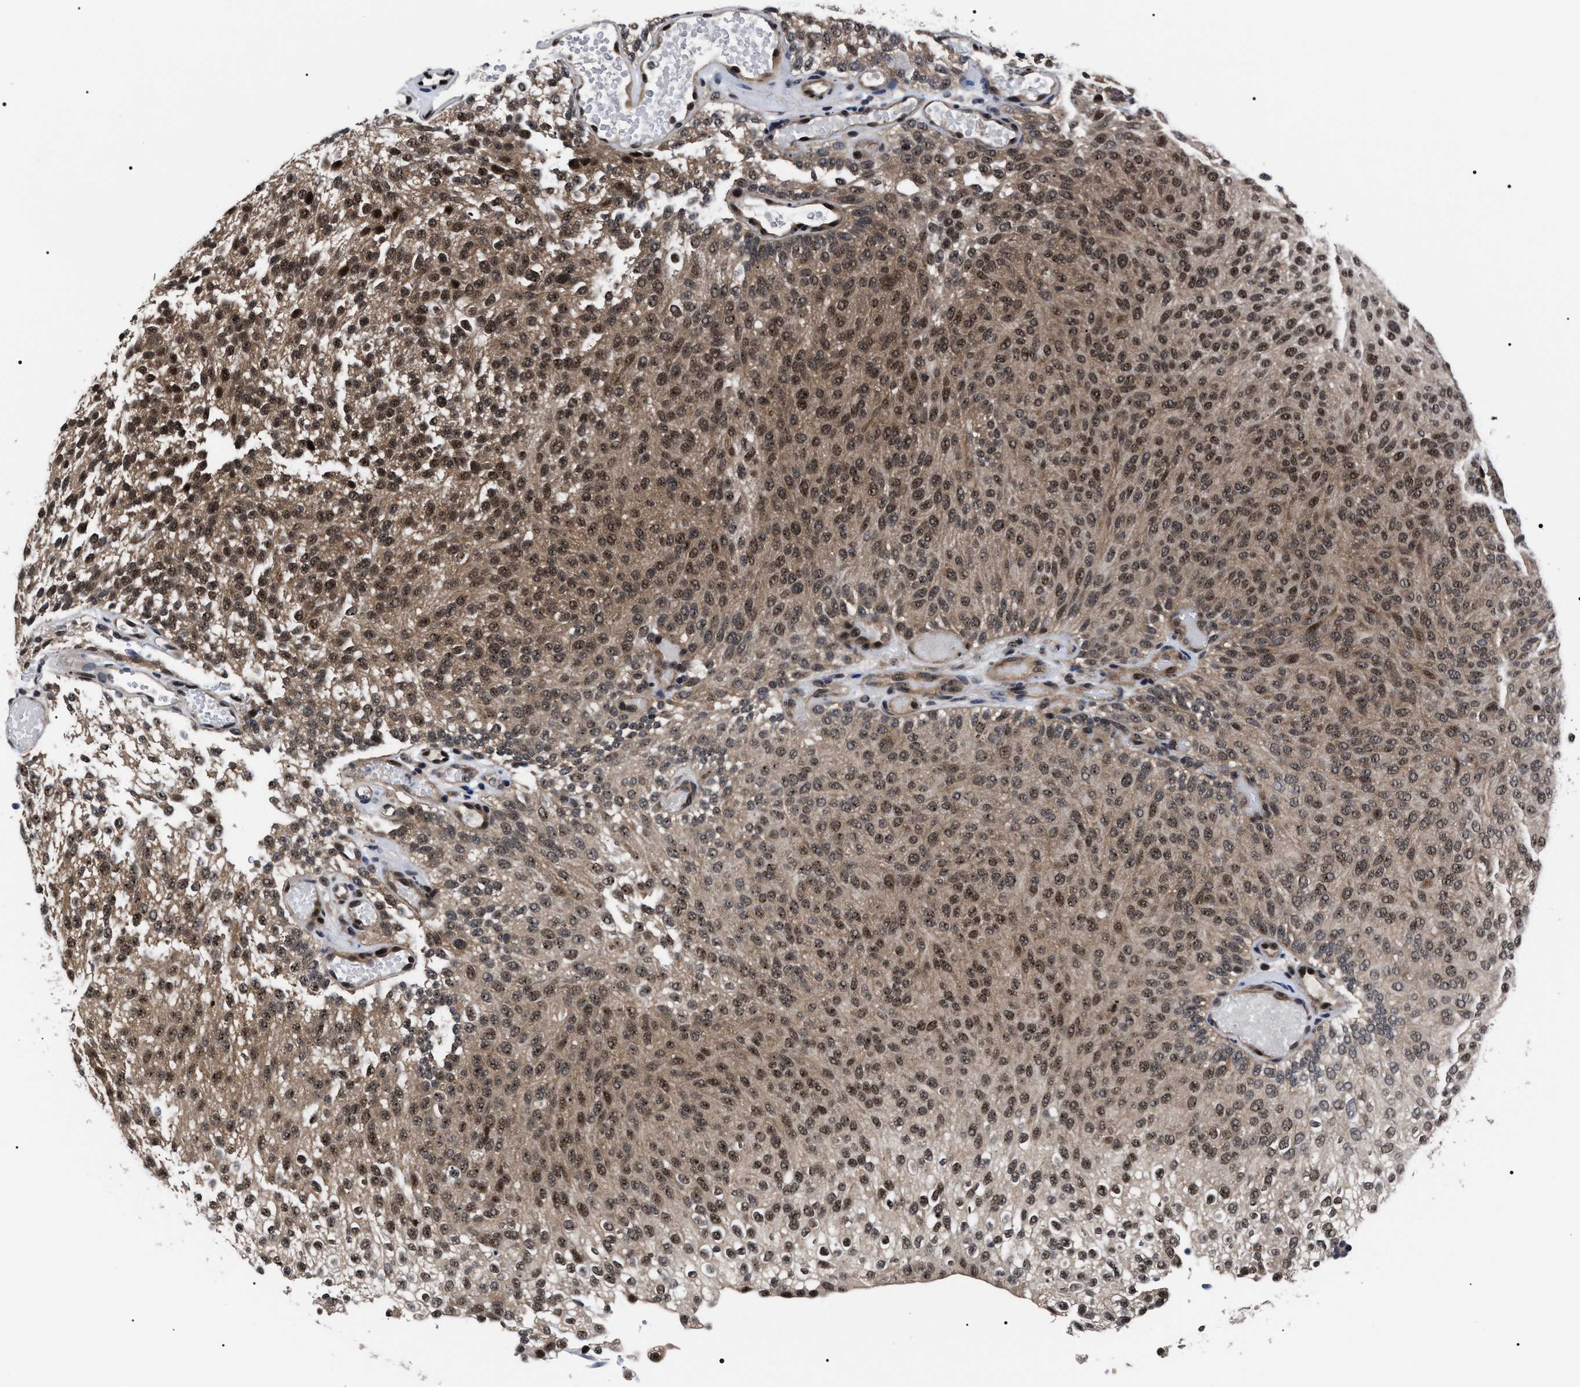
{"staining": {"intensity": "moderate", "quantity": ">75%", "location": "cytoplasmic/membranous,nuclear"}, "tissue": "urothelial cancer", "cell_type": "Tumor cells", "image_type": "cancer", "snomed": [{"axis": "morphology", "description": "Urothelial carcinoma, Low grade"}, {"axis": "topography", "description": "Urinary bladder"}], "caption": "Brown immunohistochemical staining in human urothelial cancer displays moderate cytoplasmic/membranous and nuclear staining in approximately >75% of tumor cells. (DAB (3,3'-diaminobenzidine) IHC, brown staining for protein, blue staining for nuclei).", "gene": "CSNK2A1", "patient": {"sex": "male", "age": 78}}